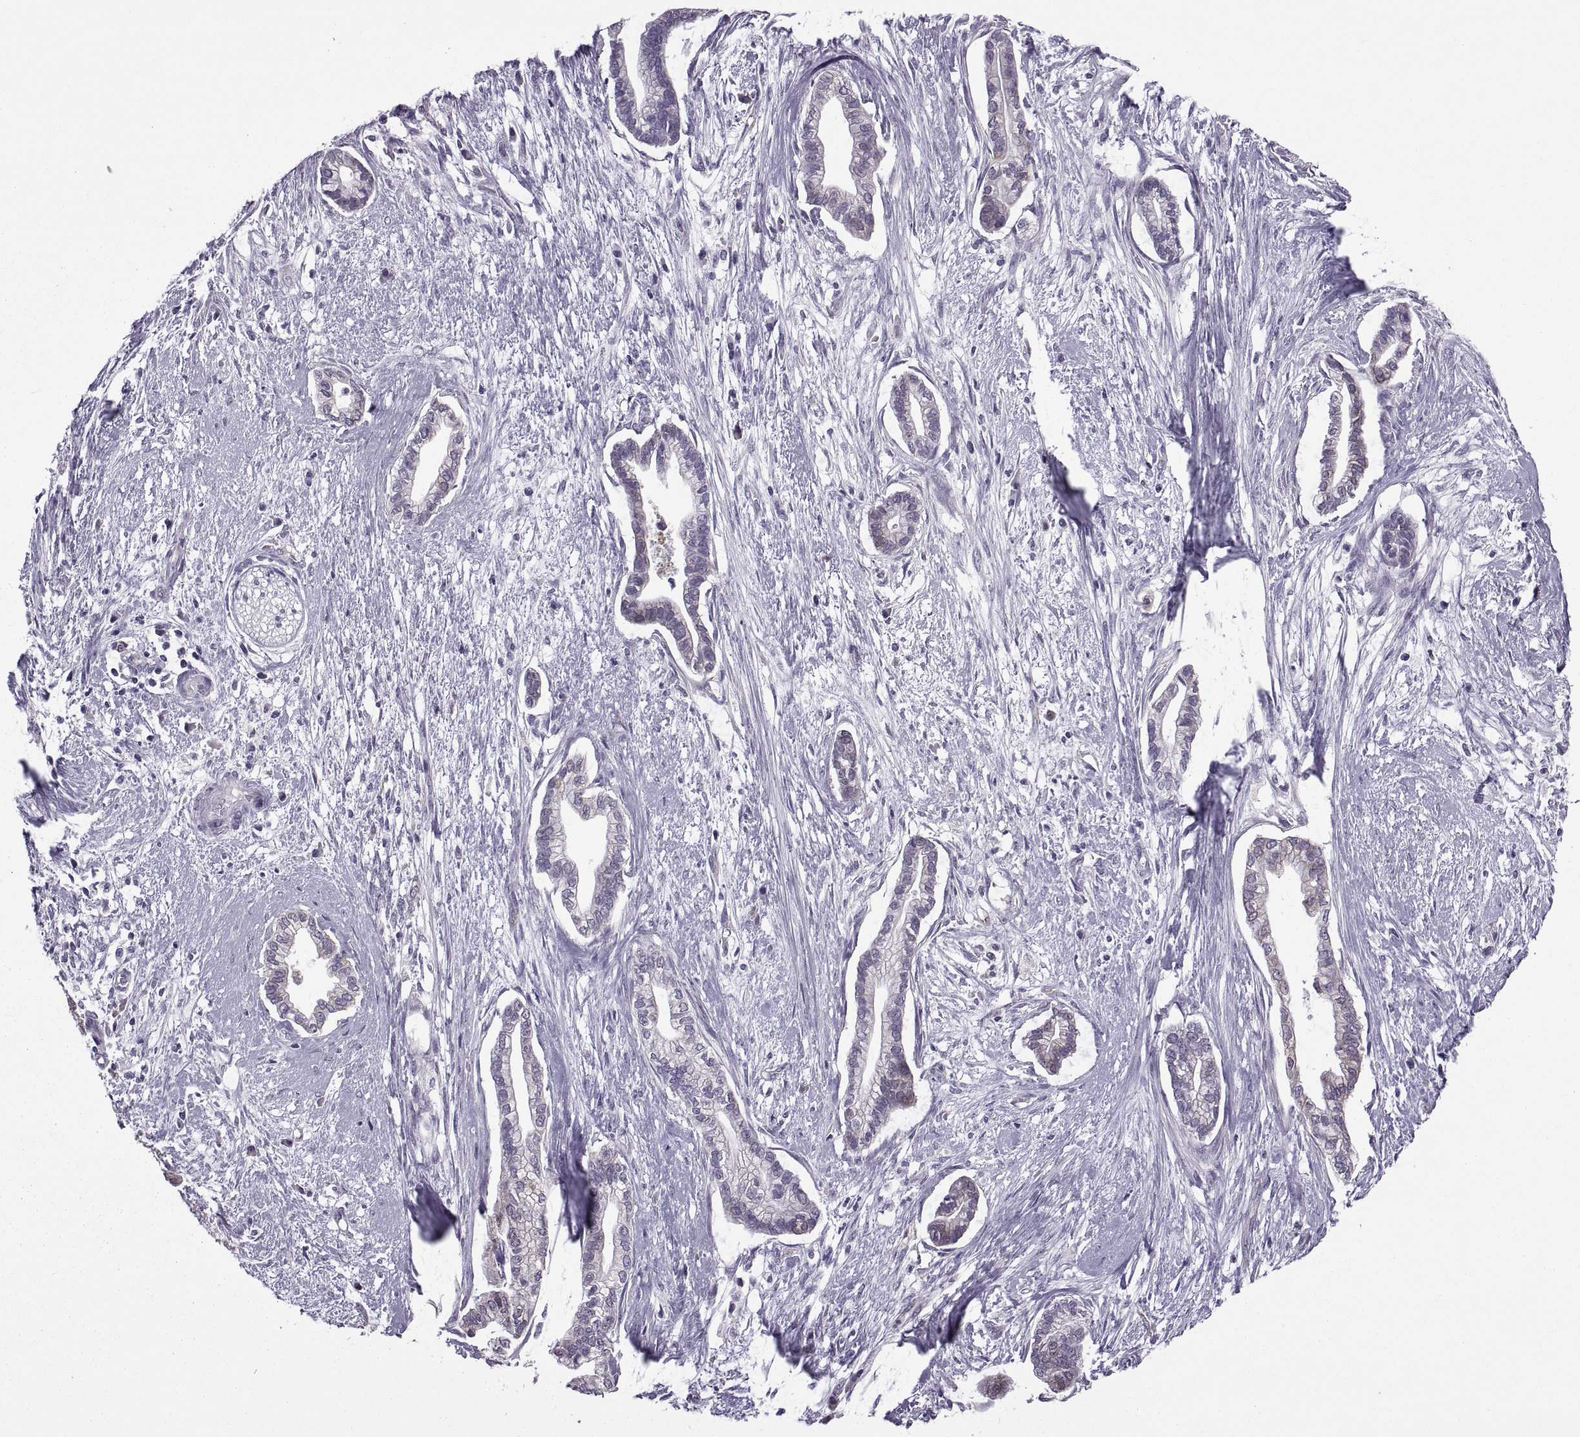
{"staining": {"intensity": "negative", "quantity": "none", "location": "none"}, "tissue": "cervical cancer", "cell_type": "Tumor cells", "image_type": "cancer", "snomed": [{"axis": "morphology", "description": "Adenocarcinoma, NOS"}, {"axis": "topography", "description": "Cervix"}], "caption": "The histopathology image exhibits no significant positivity in tumor cells of adenocarcinoma (cervical).", "gene": "PABPC1", "patient": {"sex": "female", "age": 62}}